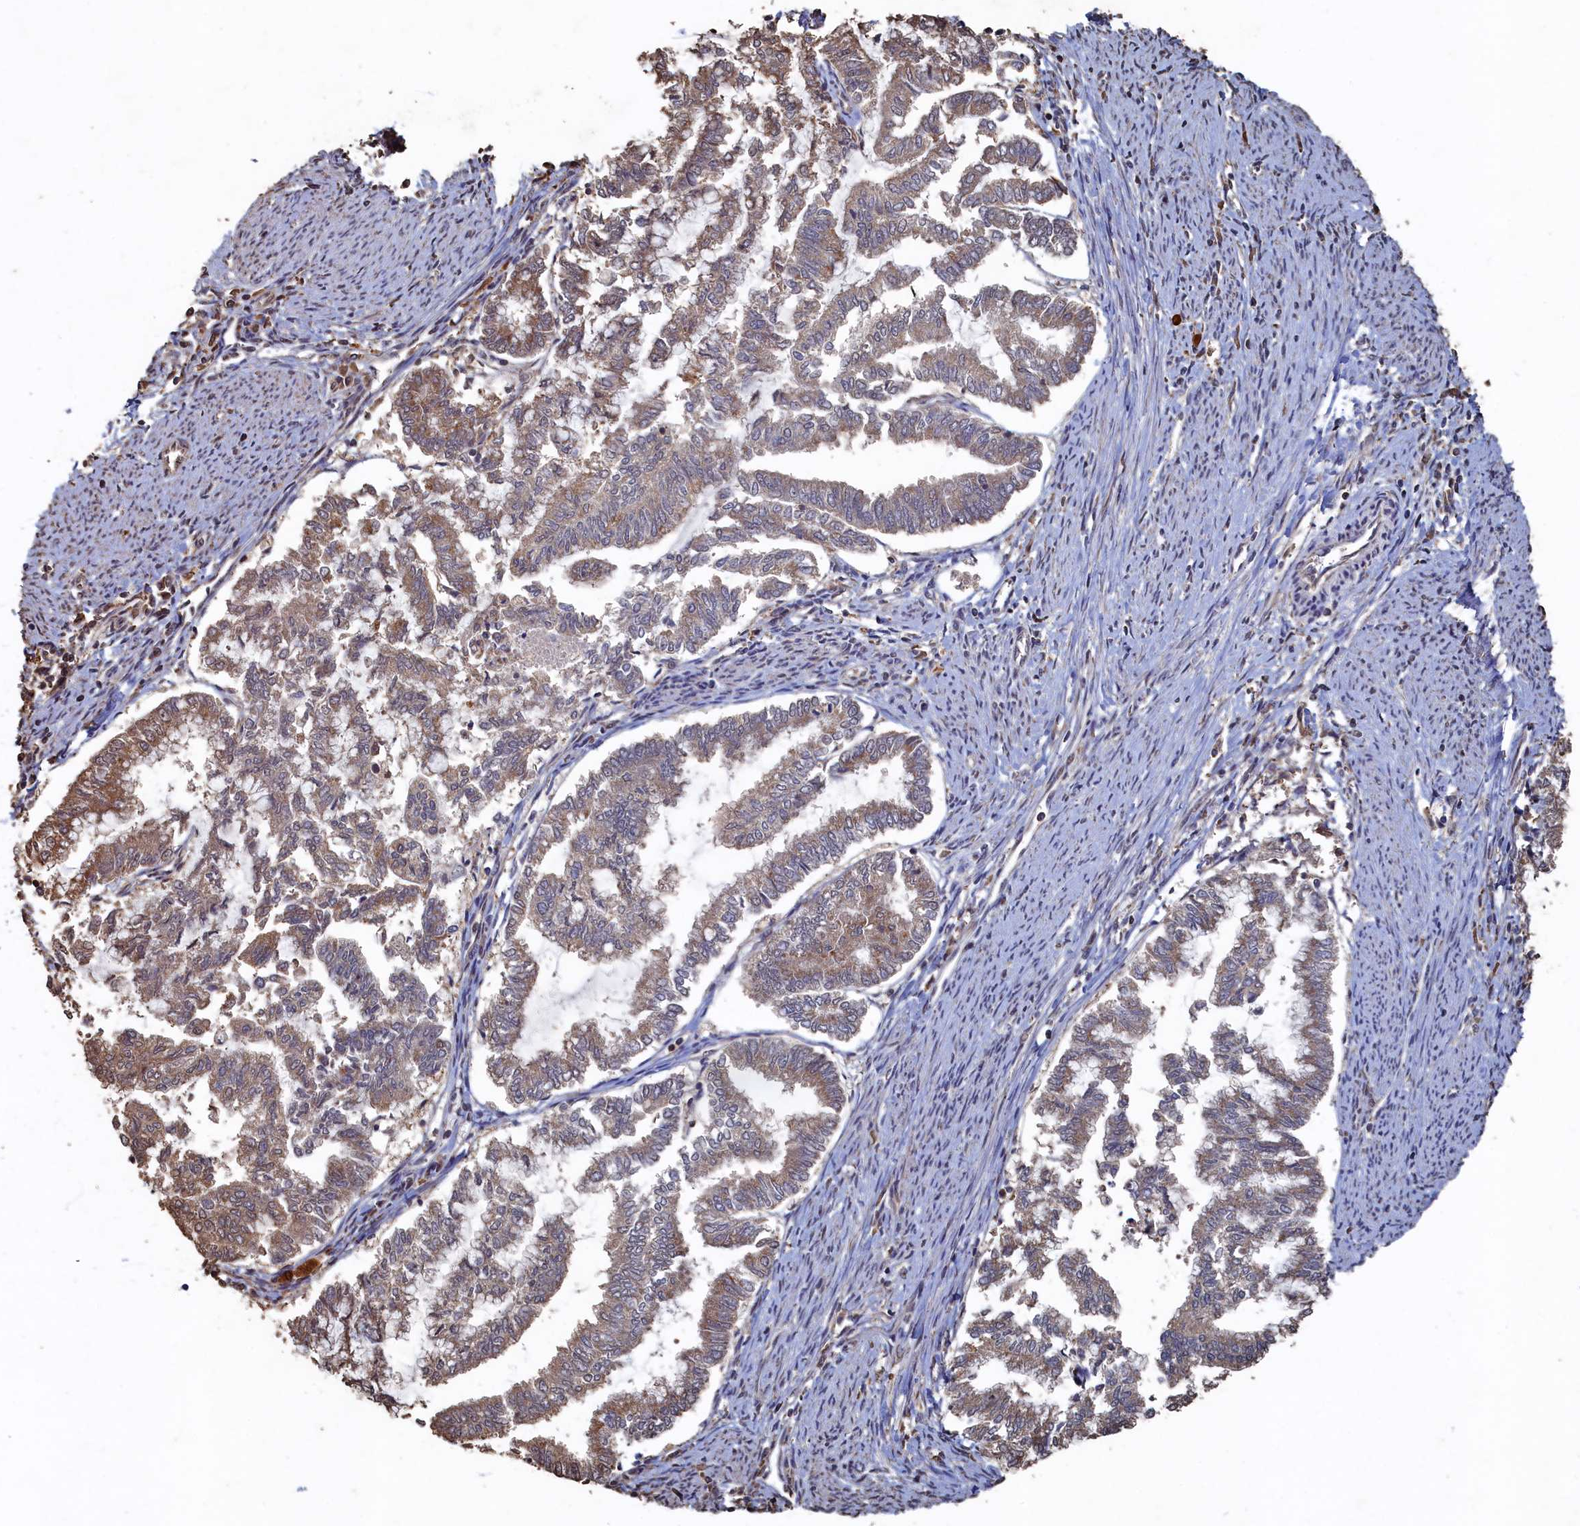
{"staining": {"intensity": "weak", "quantity": "25%-75%", "location": "cytoplasmic/membranous"}, "tissue": "endometrial cancer", "cell_type": "Tumor cells", "image_type": "cancer", "snomed": [{"axis": "morphology", "description": "Adenocarcinoma, NOS"}, {"axis": "topography", "description": "Endometrium"}], "caption": "There is low levels of weak cytoplasmic/membranous positivity in tumor cells of endometrial cancer, as demonstrated by immunohistochemical staining (brown color).", "gene": "PIGN", "patient": {"sex": "female", "age": 79}}